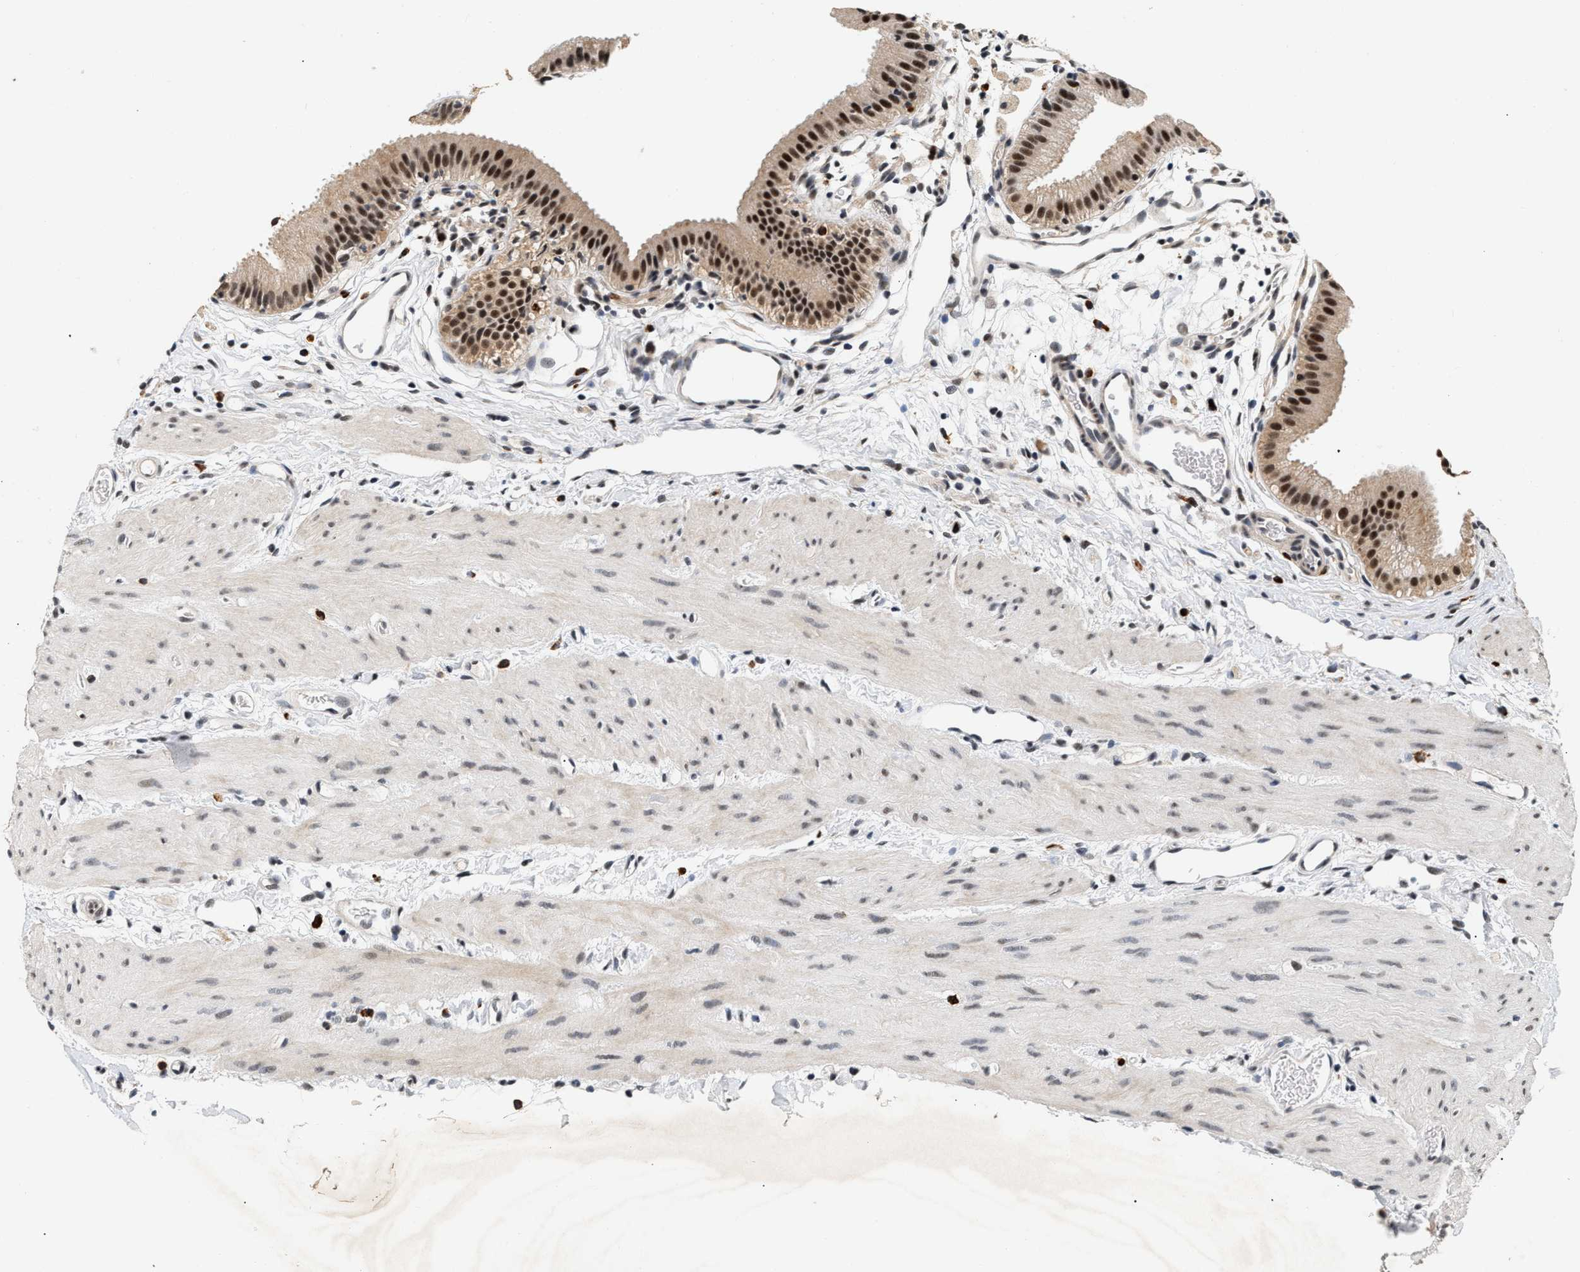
{"staining": {"intensity": "strong", "quantity": ">75%", "location": "nuclear"}, "tissue": "gallbladder", "cell_type": "Glandular cells", "image_type": "normal", "snomed": [{"axis": "morphology", "description": "Normal tissue, NOS"}, {"axis": "topography", "description": "Gallbladder"}], "caption": "A high amount of strong nuclear staining is appreciated in approximately >75% of glandular cells in normal gallbladder. (Brightfield microscopy of DAB IHC at high magnification).", "gene": "THOC1", "patient": {"sex": "female", "age": 26}}